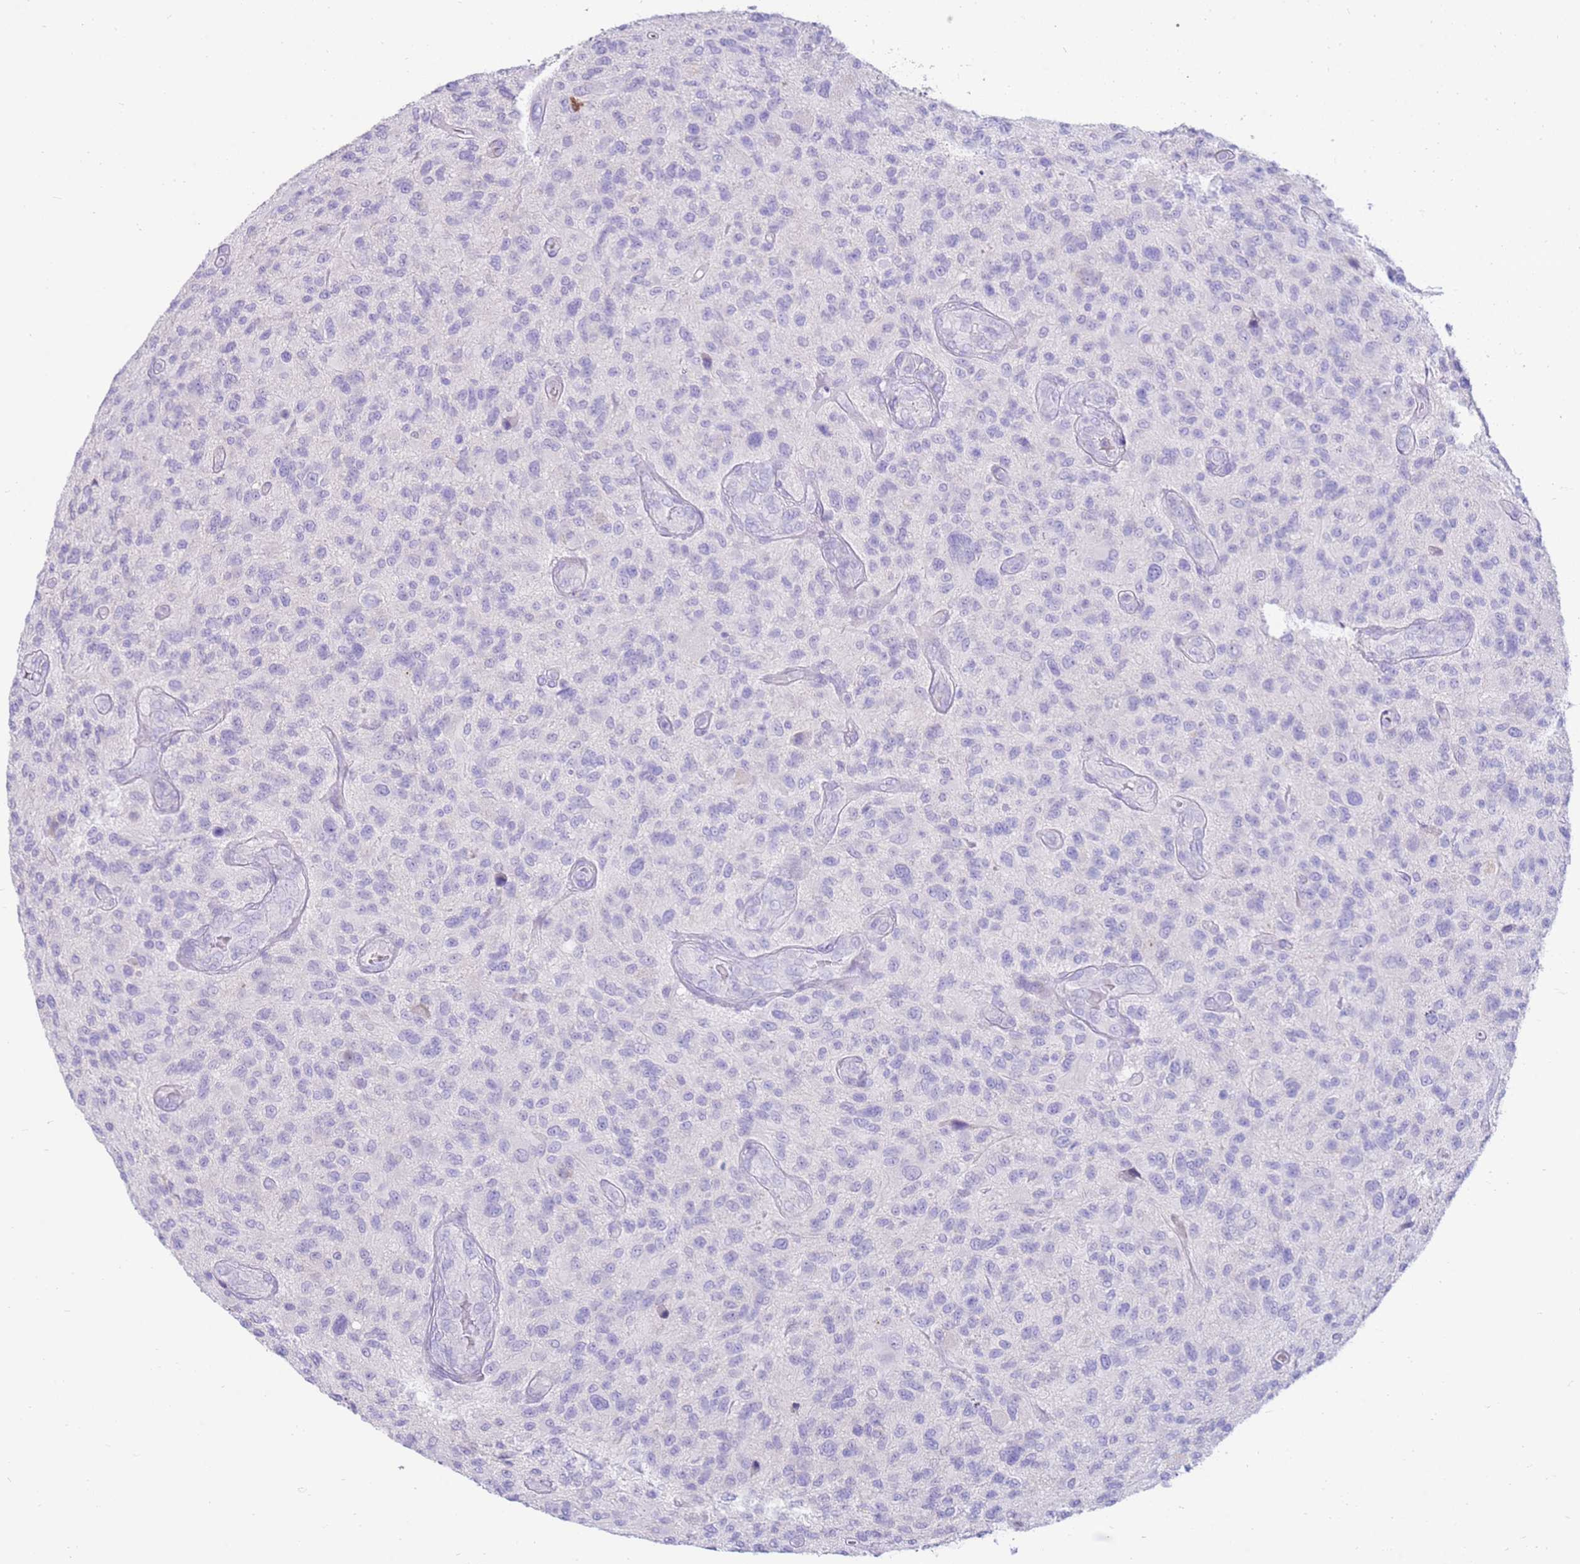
{"staining": {"intensity": "negative", "quantity": "none", "location": "none"}, "tissue": "glioma", "cell_type": "Tumor cells", "image_type": "cancer", "snomed": [{"axis": "morphology", "description": "Glioma, malignant, High grade"}, {"axis": "topography", "description": "Brain"}], "caption": "A micrograph of human malignant glioma (high-grade) is negative for staining in tumor cells.", "gene": "EVPLL", "patient": {"sex": "male", "age": 47}}